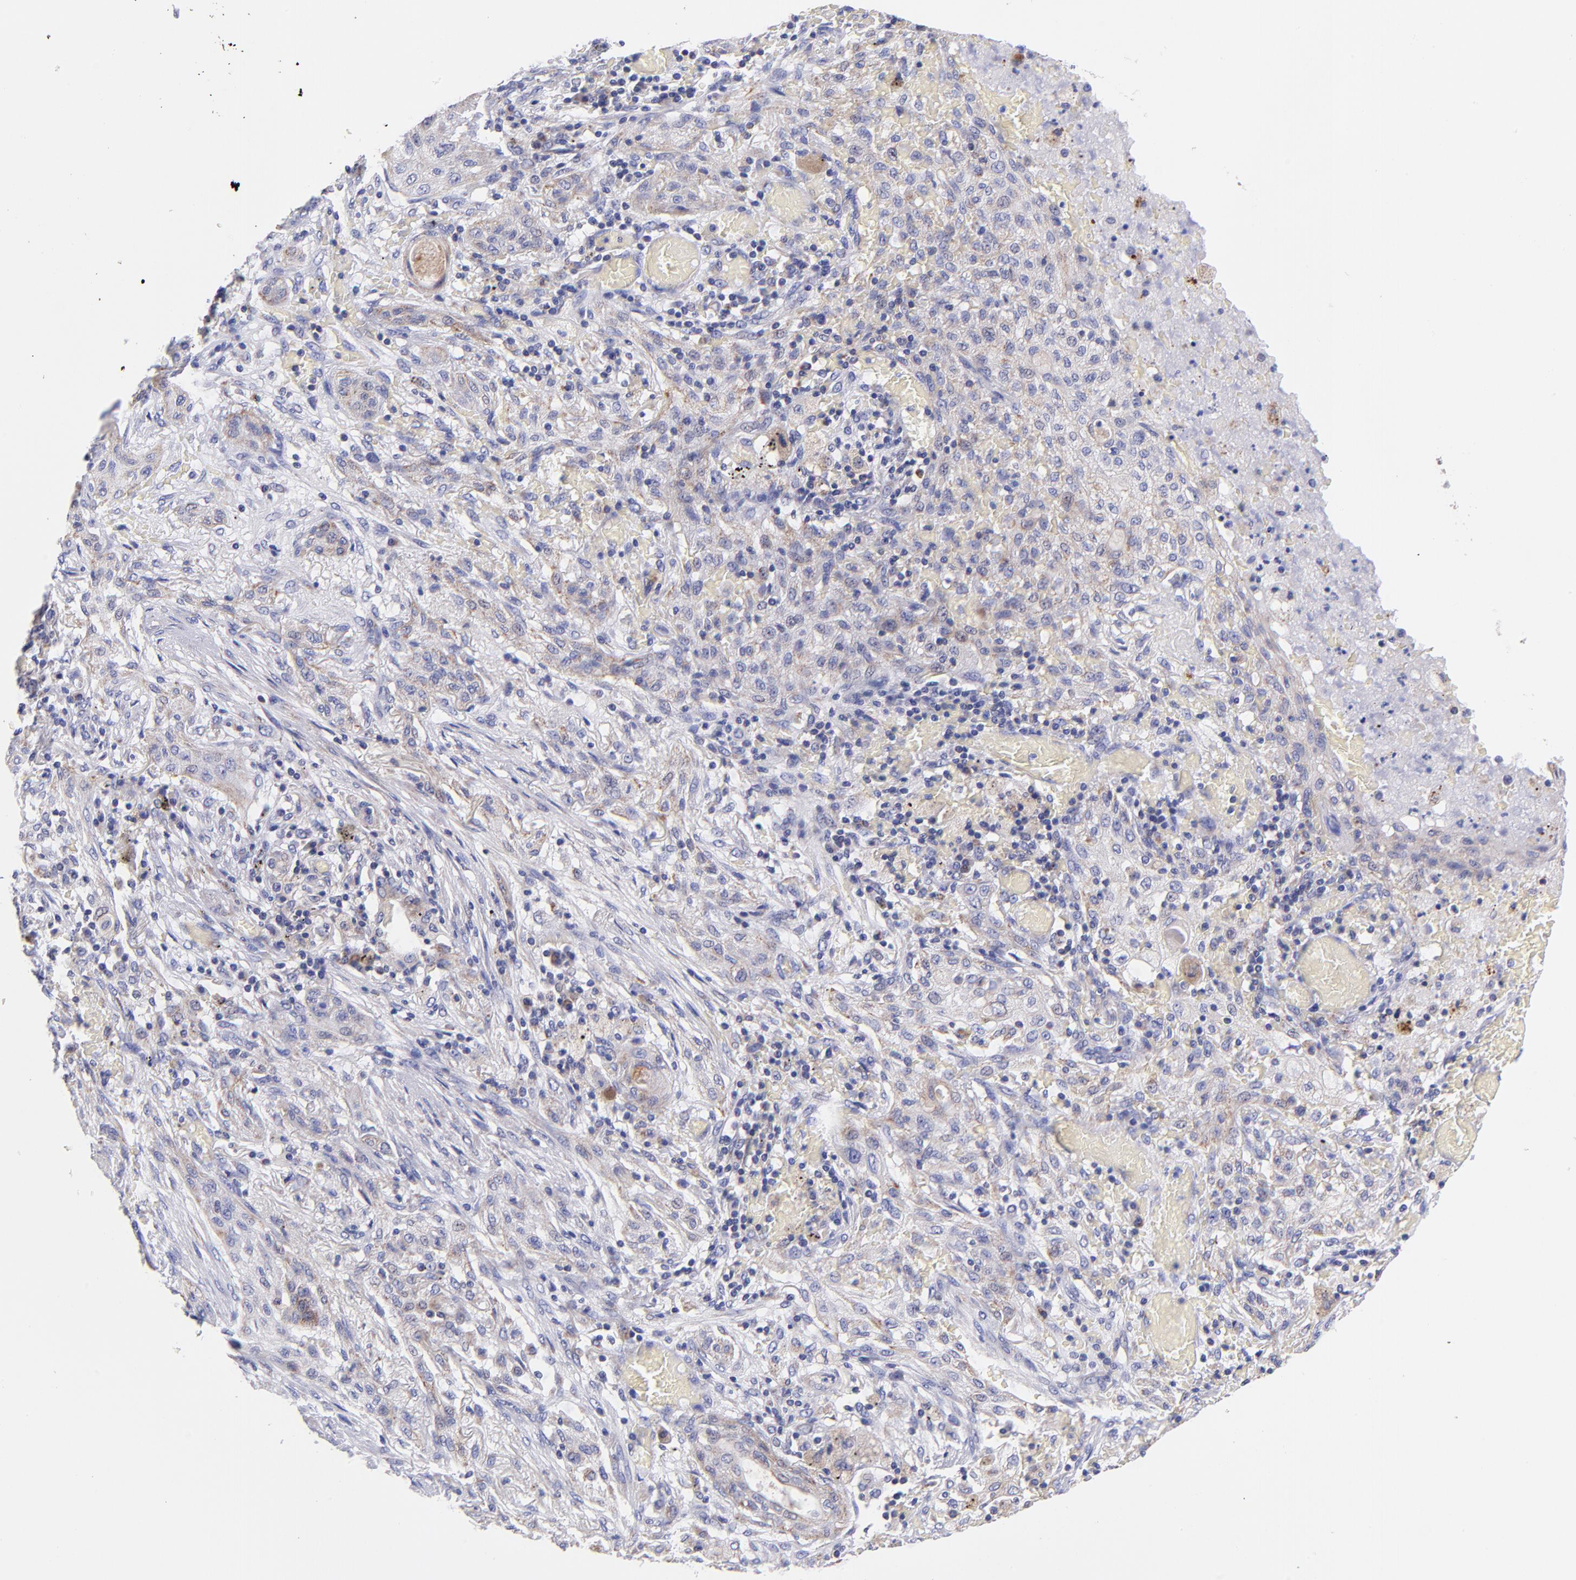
{"staining": {"intensity": "weak", "quantity": "<25%", "location": "cytoplasmic/membranous"}, "tissue": "lung cancer", "cell_type": "Tumor cells", "image_type": "cancer", "snomed": [{"axis": "morphology", "description": "Squamous cell carcinoma, NOS"}, {"axis": "topography", "description": "Lung"}], "caption": "Lung cancer was stained to show a protein in brown. There is no significant staining in tumor cells.", "gene": "NDUFB7", "patient": {"sex": "female", "age": 47}}